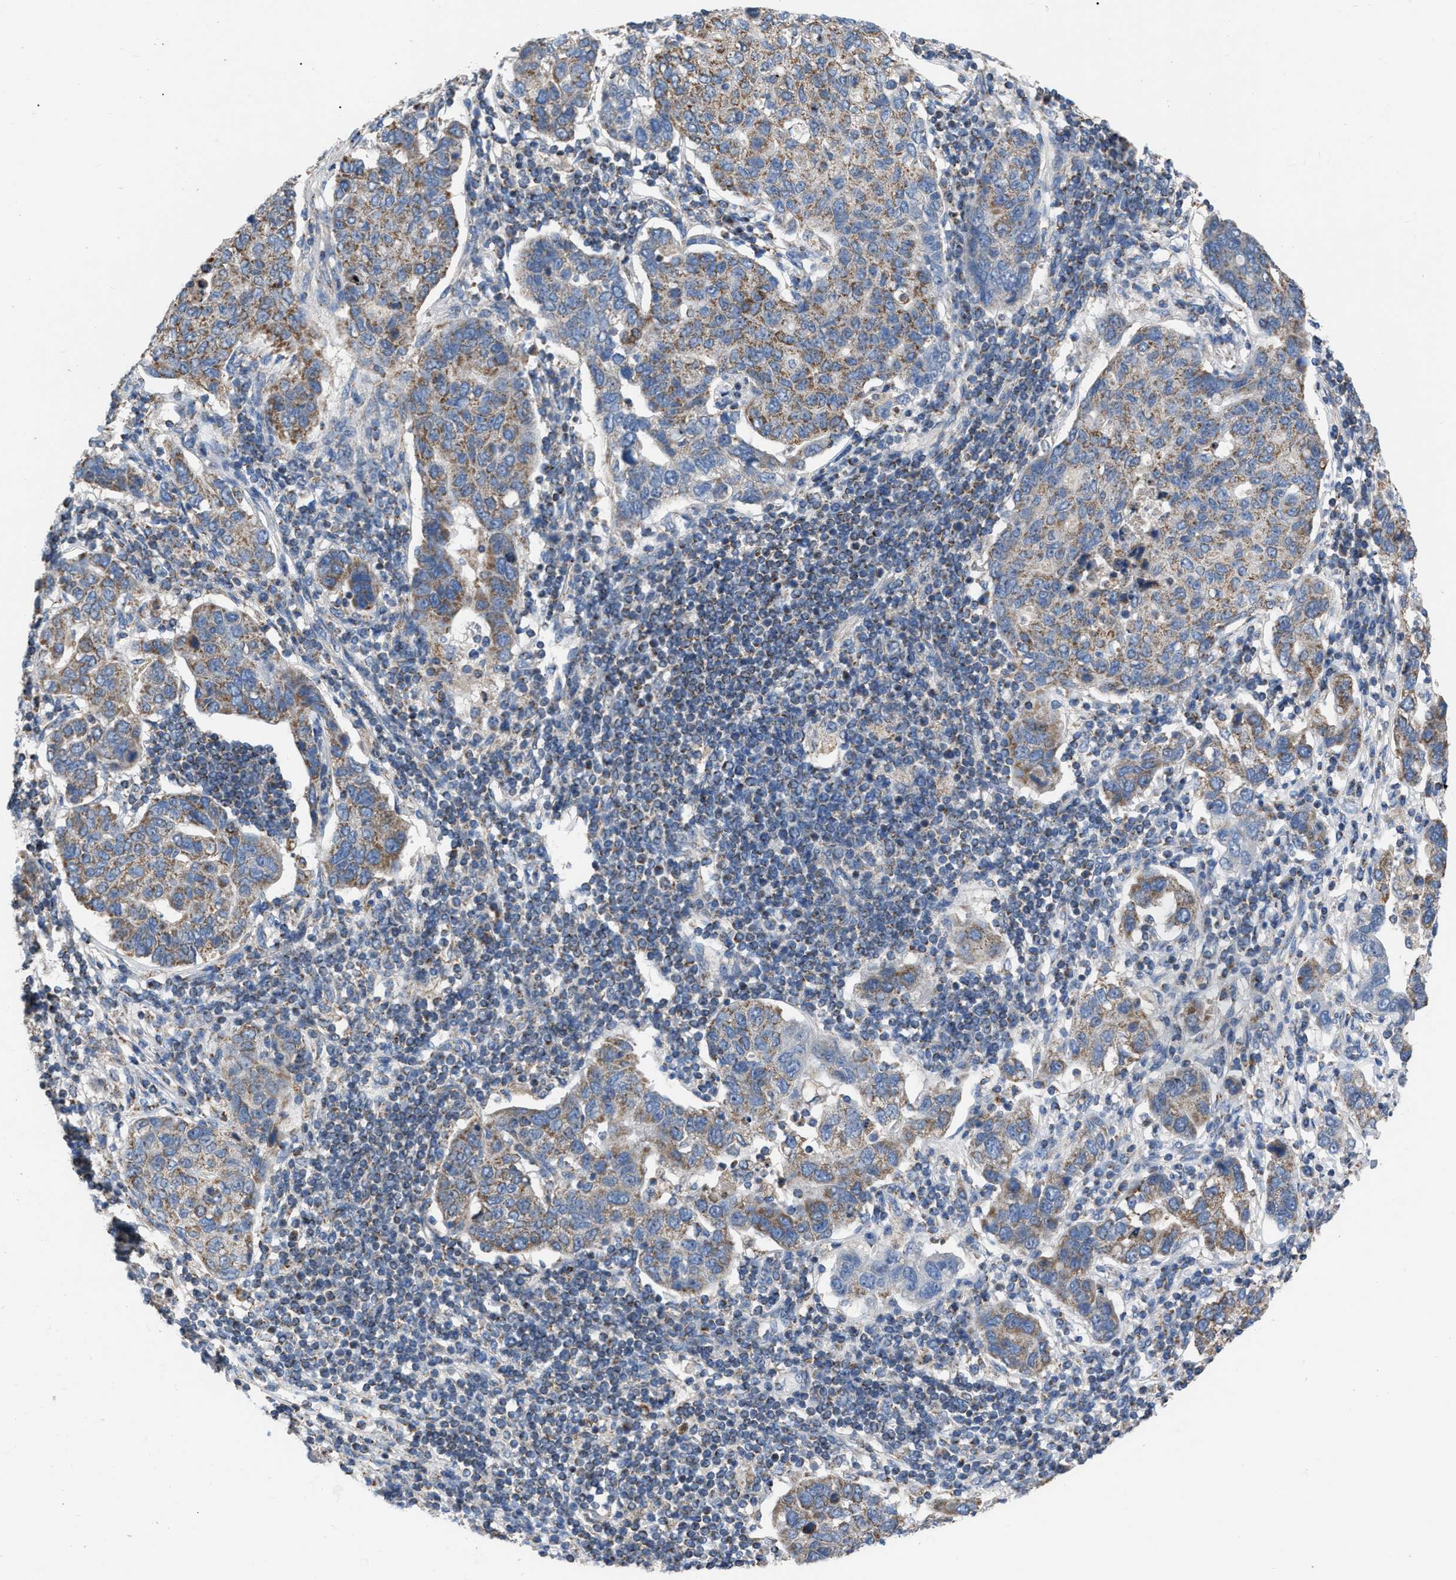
{"staining": {"intensity": "moderate", "quantity": ">75%", "location": "cytoplasmic/membranous"}, "tissue": "pancreatic cancer", "cell_type": "Tumor cells", "image_type": "cancer", "snomed": [{"axis": "morphology", "description": "Adenocarcinoma, NOS"}, {"axis": "topography", "description": "Pancreas"}], "caption": "Adenocarcinoma (pancreatic) stained with a brown dye demonstrates moderate cytoplasmic/membranous positive expression in approximately >75% of tumor cells.", "gene": "DDX56", "patient": {"sex": "female", "age": 61}}